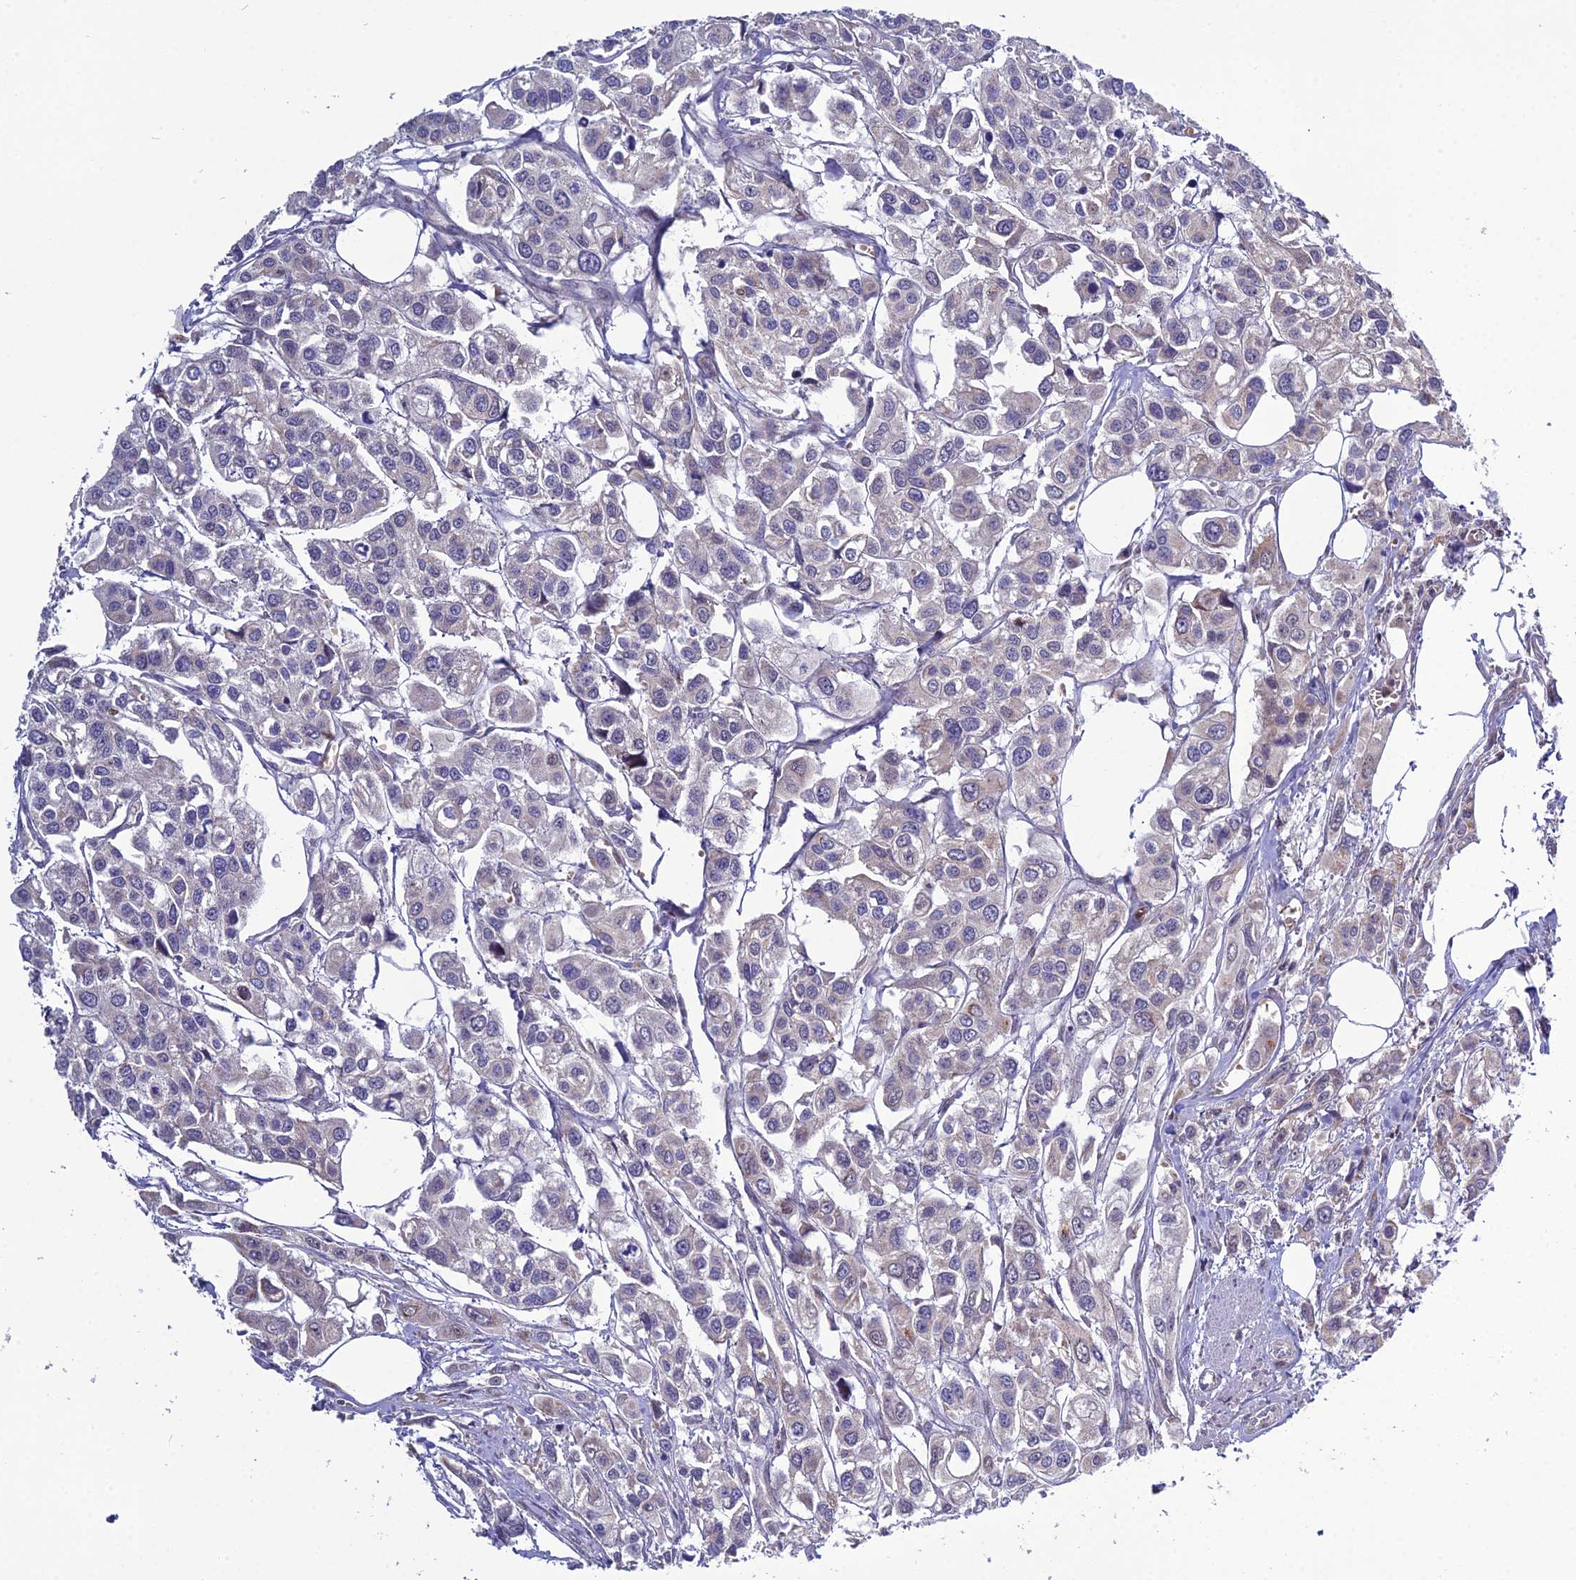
{"staining": {"intensity": "negative", "quantity": "none", "location": "none"}, "tissue": "urothelial cancer", "cell_type": "Tumor cells", "image_type": "cancer", "snomed": [{"axis": "morphology", "description": "Urothelial carcinoma, High grade"}, {"axis": "topography", "description": "Urinary bladder"}], "caption": "This is a histopathology image of immunohistochemistry staining of high-grade urothelial carcinoma, which shows no staining in tumor cells. Nuclei are stained in blue.", "gene": "ARL2", "patient": {"sex": "male", "age": 67}}